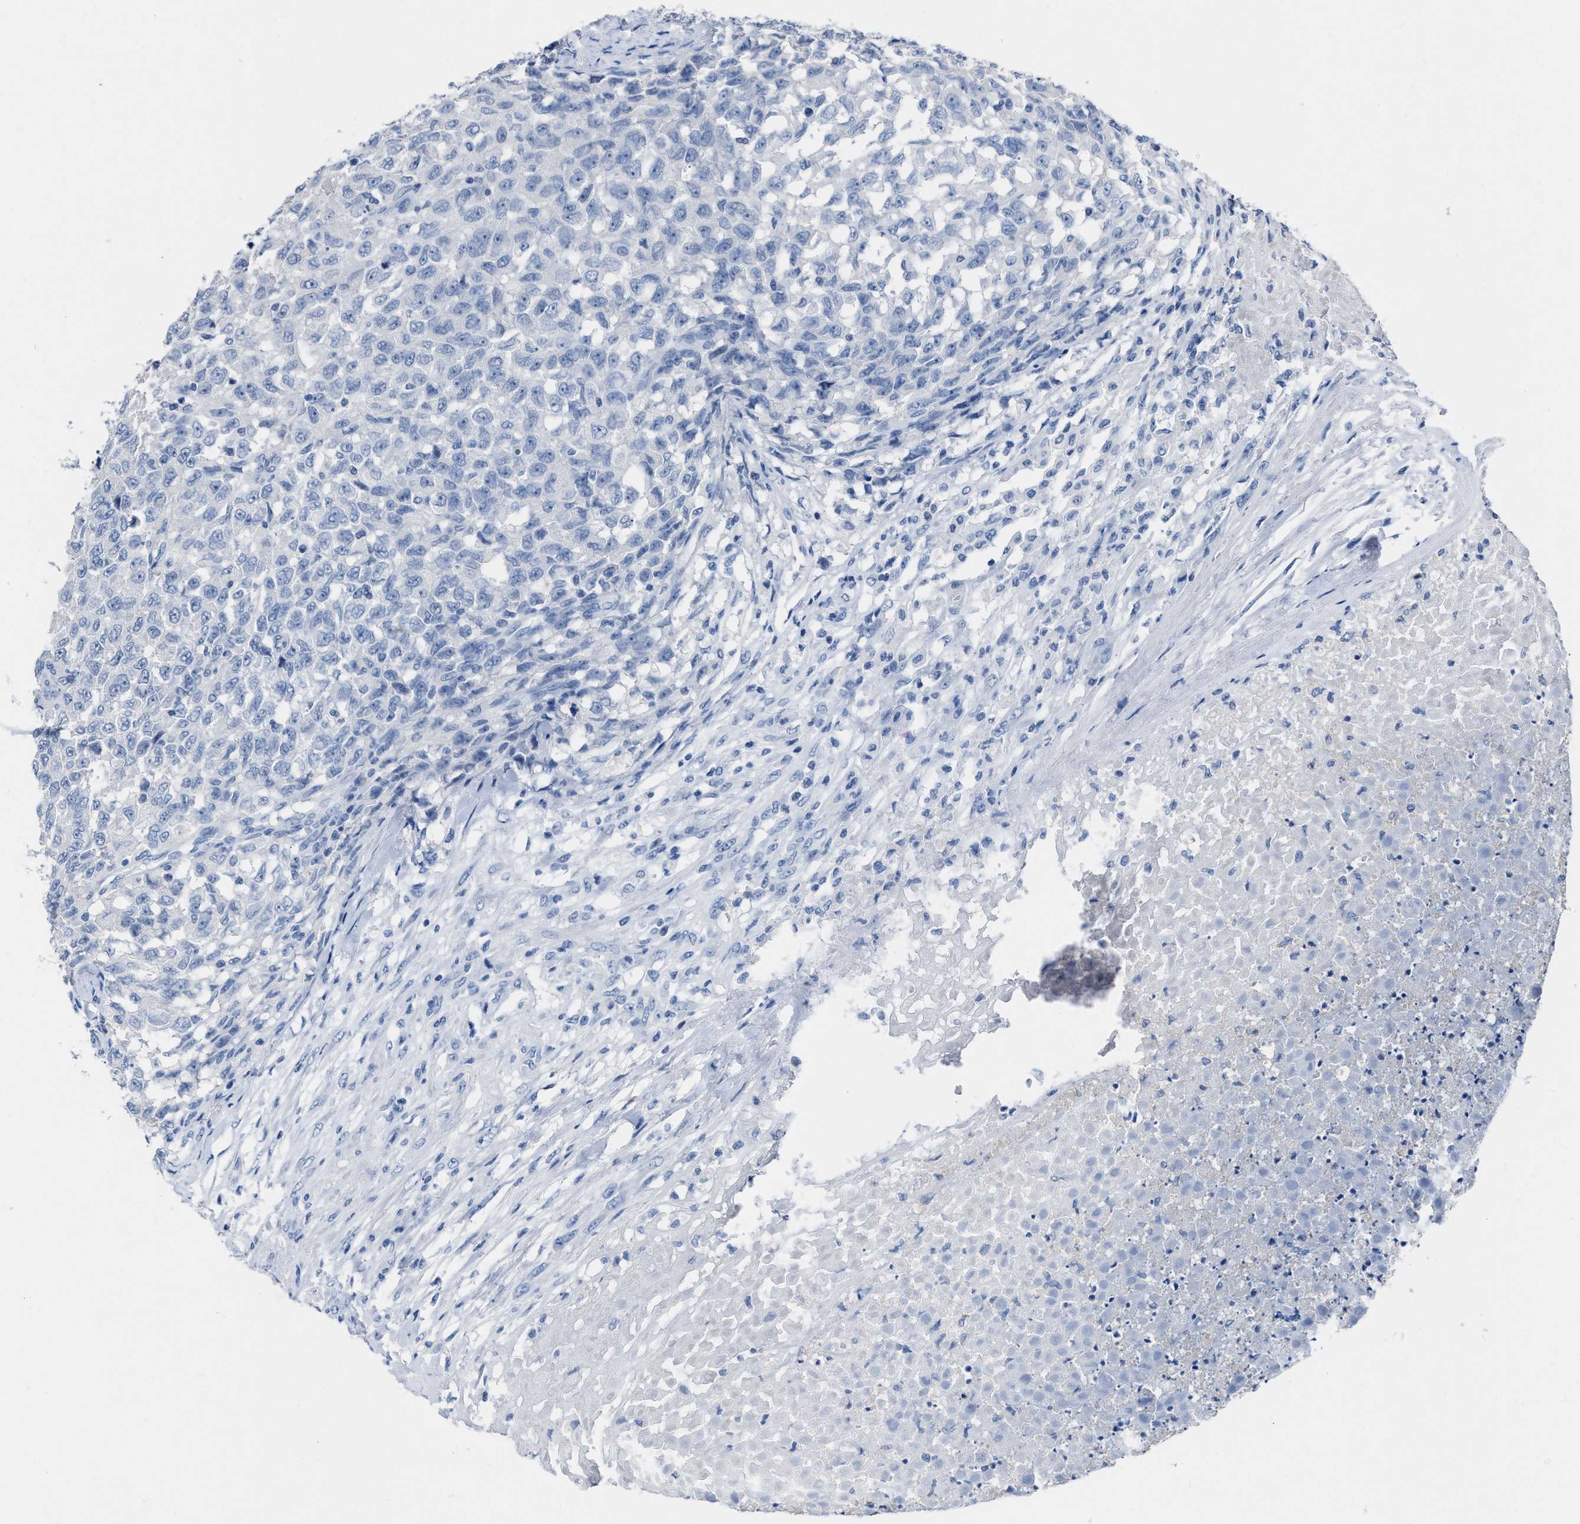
{"staining": {"intensity": "negative", "quantity": "none", "location": "none"}, "tissue": "testis cancer", "cell_type": "Tumor cells", "image_type": "cancer", "snomed": [{"axis": "morphology", "description": "Seminoma, NOS"}, {"axis": "topography", "description": "Testis"}], "caption": "This is an immunohistochemistry (IHC) image of human testis cancer (seminoma). There is no staining in tumor cells.", "gene": "CEACAM5", "patient": {"sex": "male", "age": 59}}